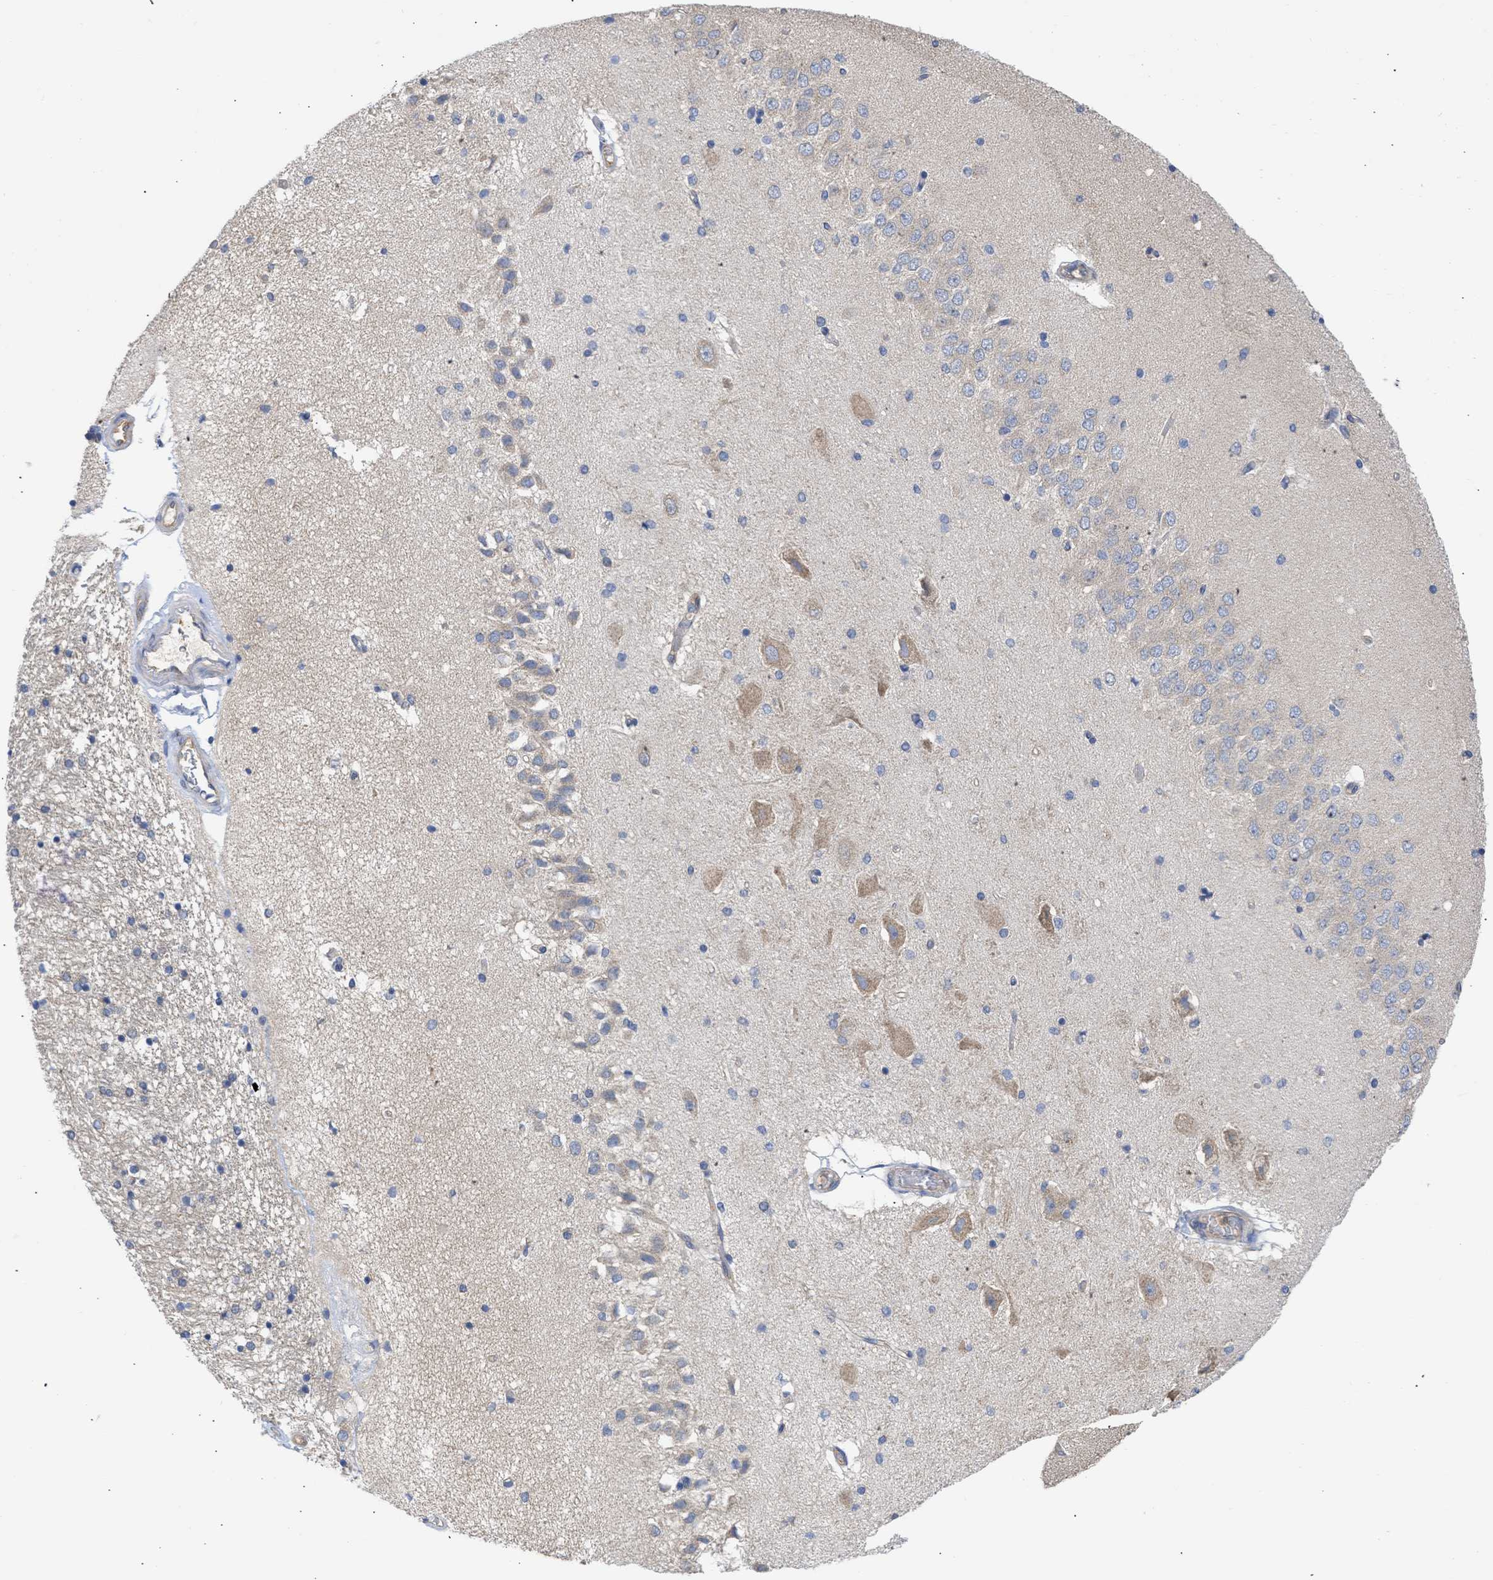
{"staining": {"intensity": "weak", "quantity": "<25%", "location": "cytoplasmic/membranous"}, "tissue": "hippocampus", "cell_type": "Glial cells", "image_type": "normal", "snomed": [{"axis": "morphology", "description": "Normal tissue, NOS"}, {"axis": "topography", "description": "Hippocampus"}], "caption": "Unremarkable hippocampus was stained to show a protein in brown. There is no significant staining in glial cells. (DAB (3,3'-diaminobenzidine) immunohistochemistry (IHC) with hematoxylin counter stain).", "gene": "MAP2K3", "patient": {"sex": "female", "age": 54}}